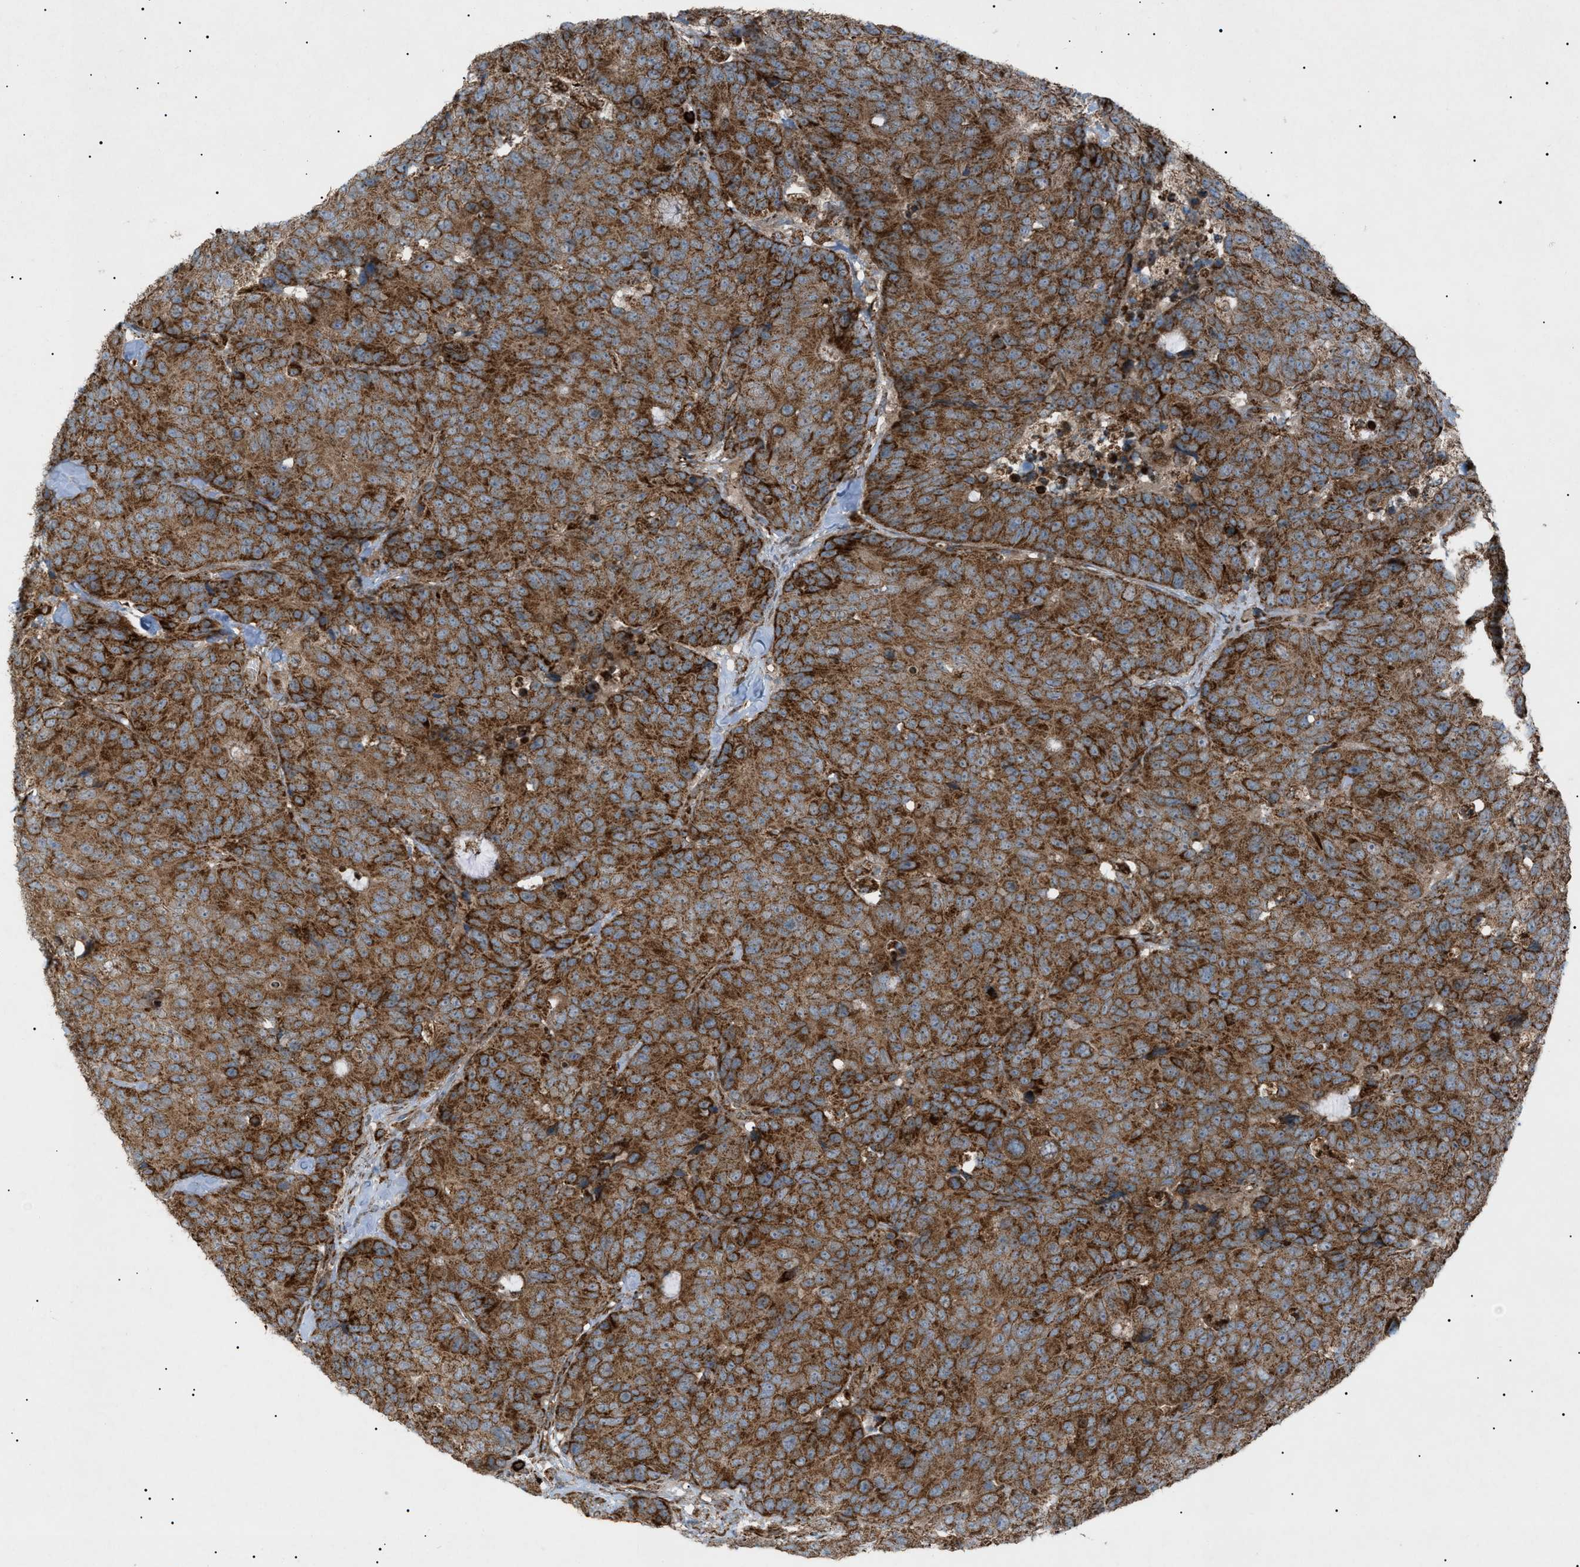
{"staining": {"intensity": "strong", "quantity": ">75%", "location": "cytoplasmic/membranous"}, "tissue": "colorectal cancer", "cell_type": "Tumor cells", "image_type": "cancer", "snomed": [{"axis": "morphology", "description": "Adenocarcinoma, NOS"}, {"axis": "topography", "description": "Colon"}], "caption": "Protein expression by immunohistochemistry shows strong cytoplasmic/membranous staining in about >75% of tumor cells in colorectal adenocarcinoma.", "gene": "C1GALT1C1", "patient": {"sex": "female", "age": 86}}